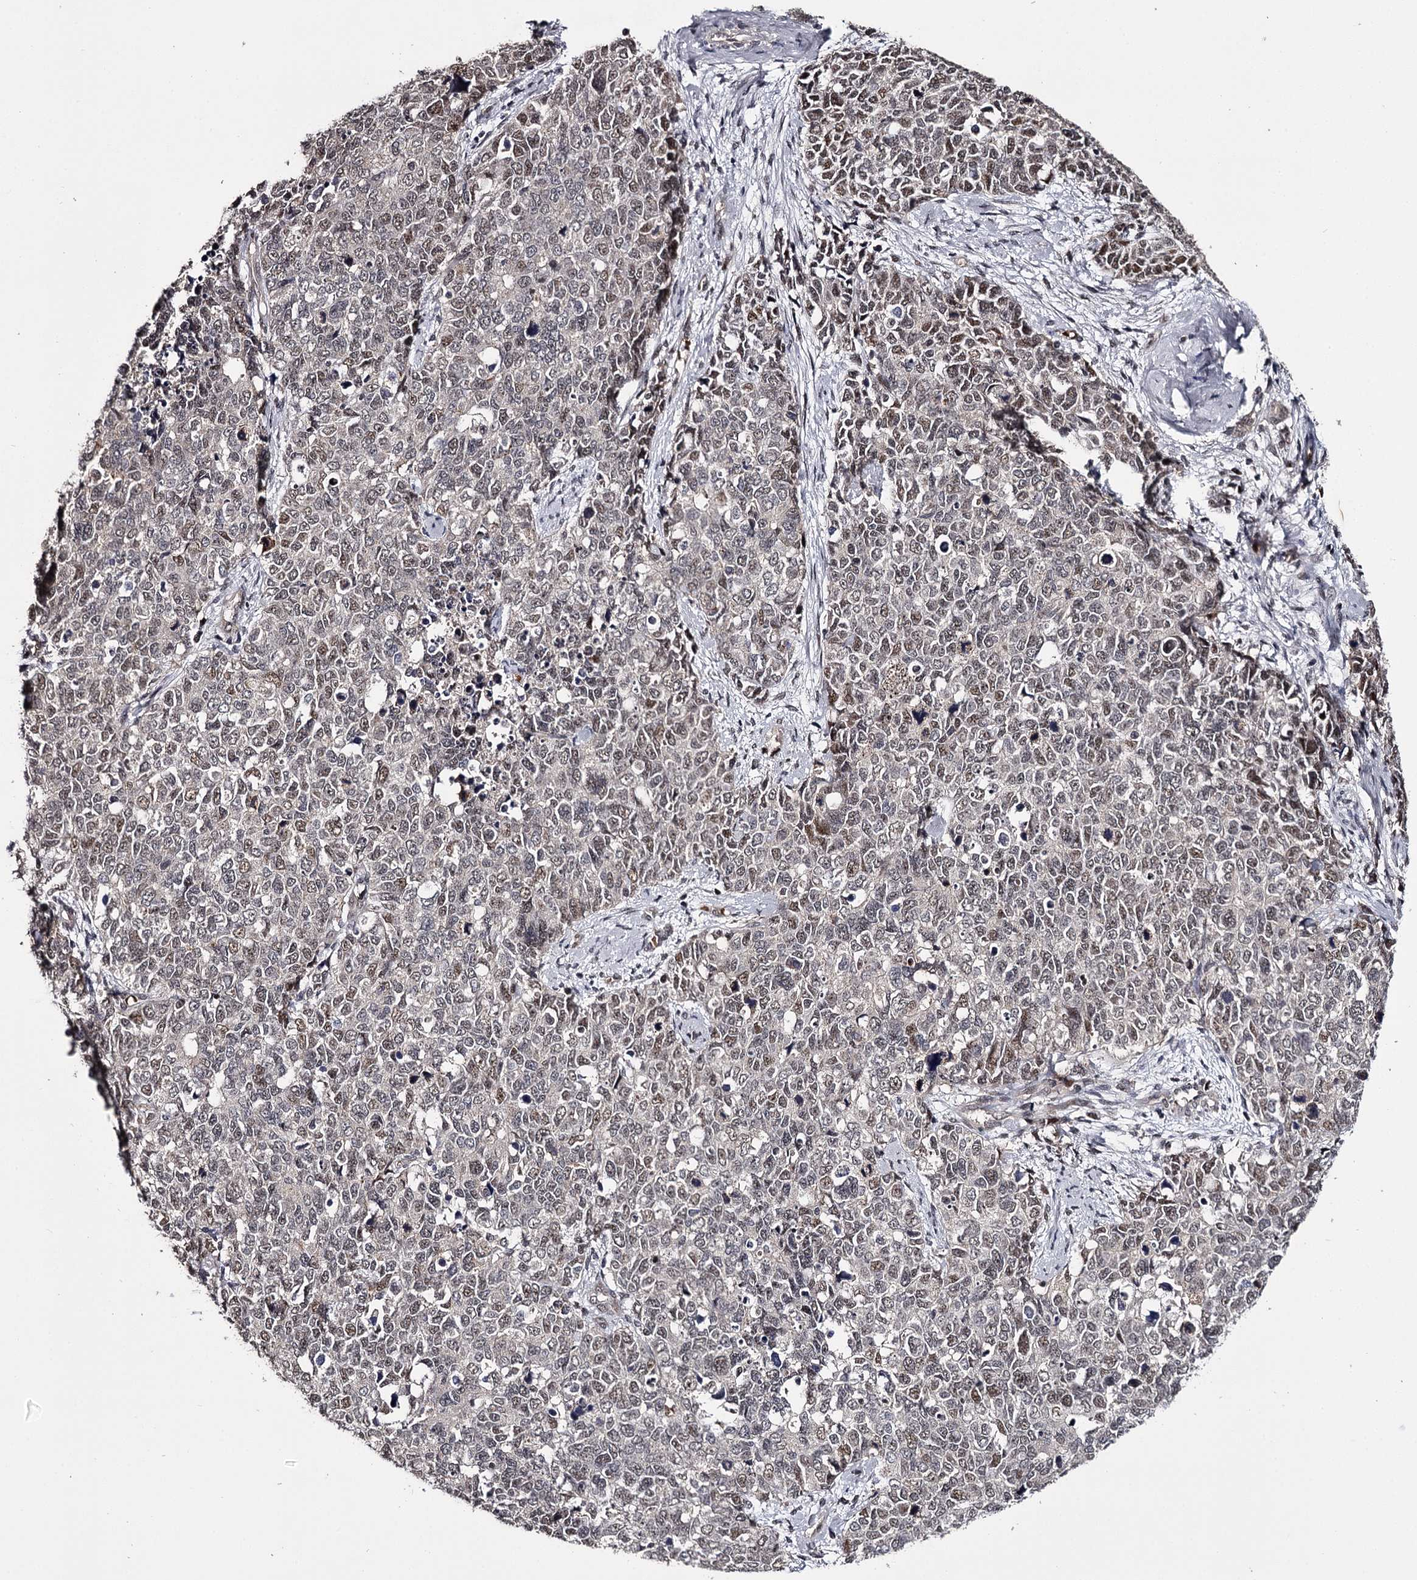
{"staining": {"intensity": "weak", "quantity": "25%-75%", "location": "nuclear"}, "tissue": "cervical cancer", "cell_type": "Tumor cells", "image_type": "cancer", "snomed": [{"axis": "morphology", "description": "Squamous cell carcinoma, NOS"}, {"axis": "topography", "description": "Cervix"}], "caption": "A low amount of weak nuclear expression is seen in approximately 25%-75% of tumor cells in cervical squamous cell carcinoma tissue. (Stains: DAB (3,3'-diaminobenzidine) in brown, nuclei in blue, Microscopy: brightfield microscopy at high magnification).", "gene": "RNF44", "patient": {"sex": "female", "age": 63}}